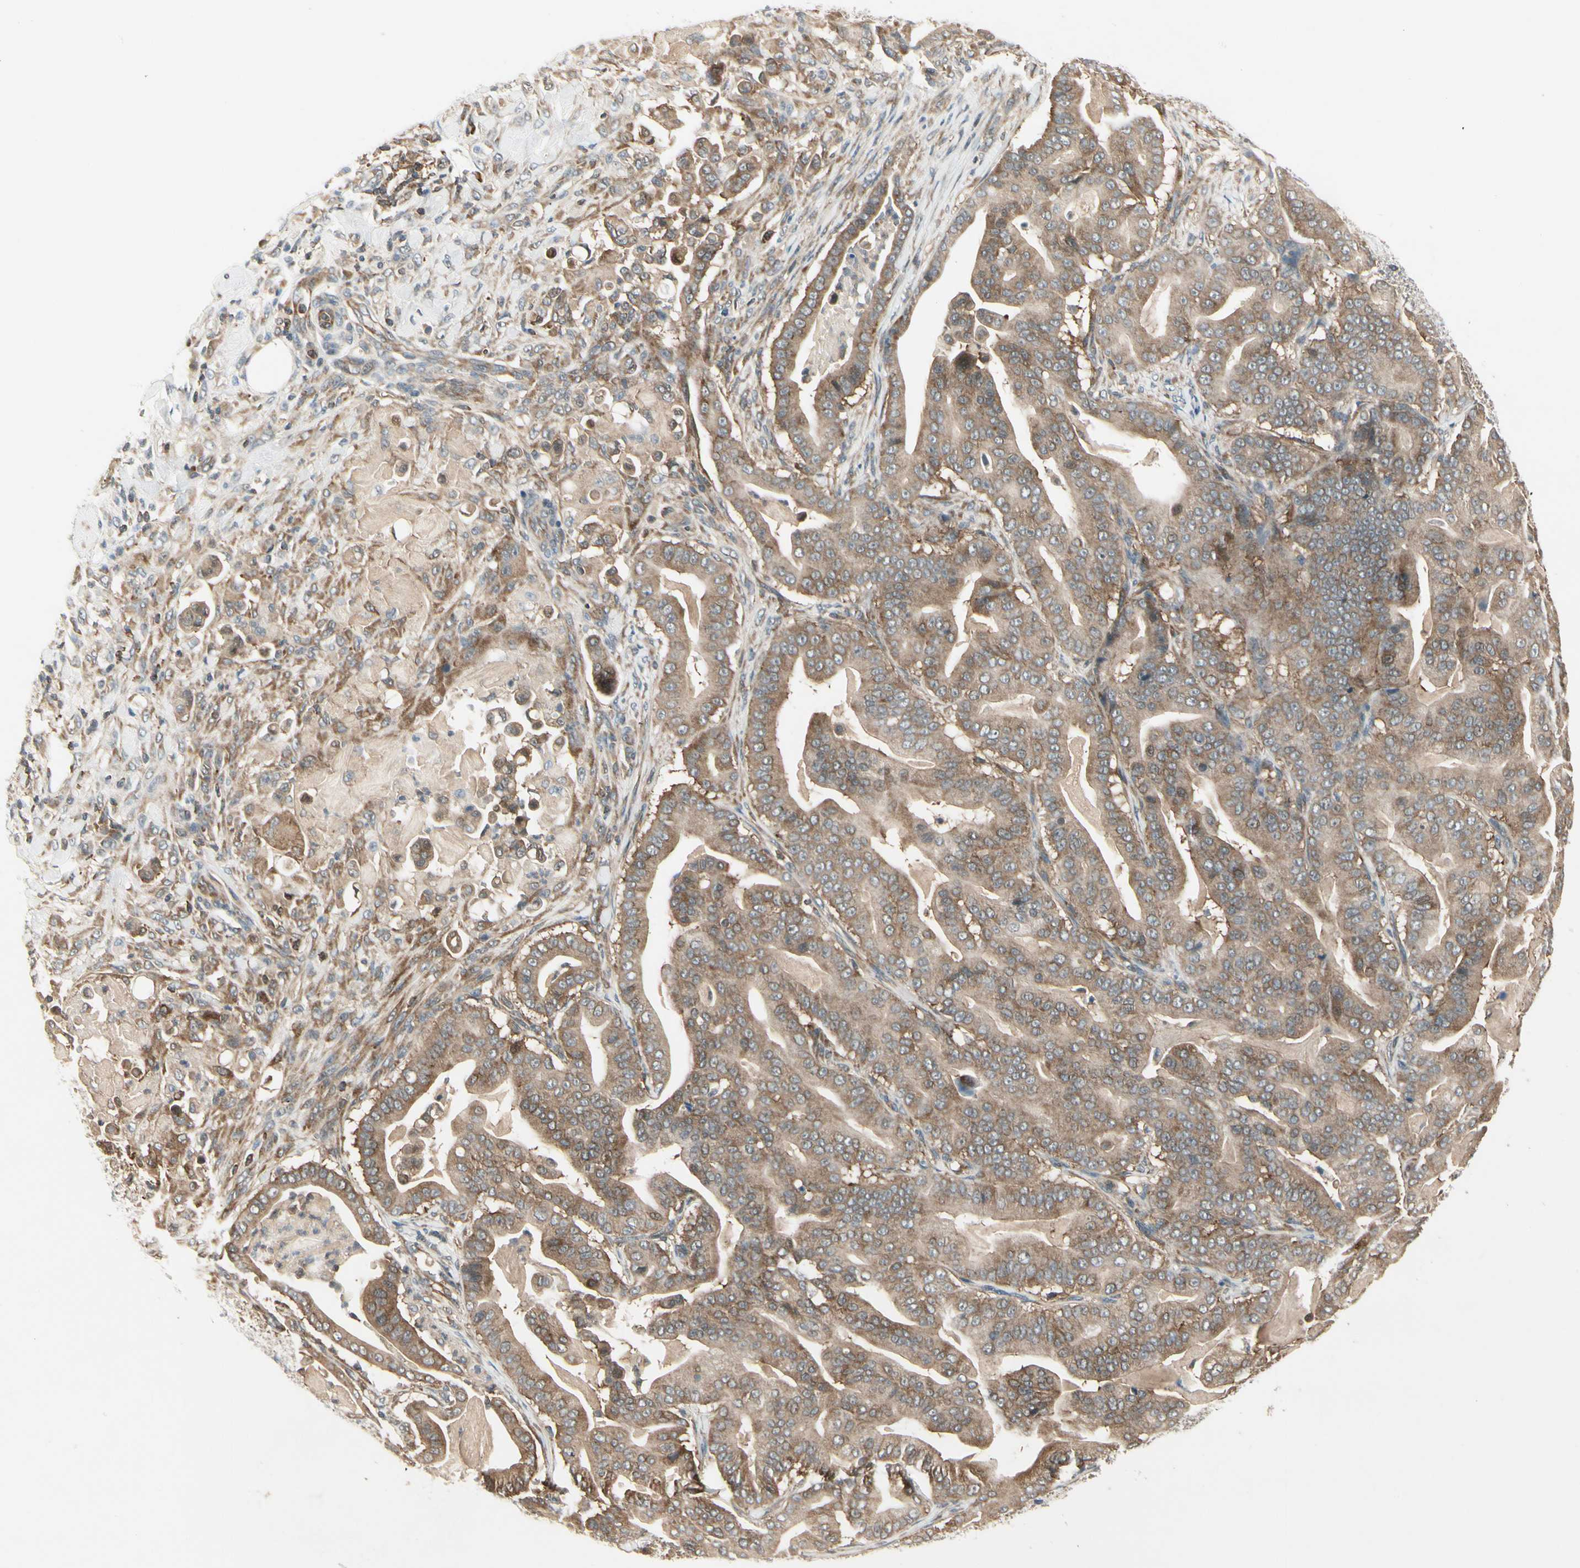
{"staining": {"intensity": "moderate", "quantity": ">75%", "location": "cytoplasmic/membranous"}, "tissue": "pancreatic cancer", "cell_type": "Tumor cells", "image_type": "cancer", "snomed": [{"axis": "morphology", "description": "Adenocarcinoma, NOS"}, {"axis": "topography", "description": "Pancreas"}], "caption": "This is an image of immunohistochemistry (IHC) staining of adenocarcinoma (pancreatic), which shows moderate positivity in the cytoplasmic/membranous of tumor cells.", "gene": "OXSR1", "patient": {"sex": "male", "age": 63}}